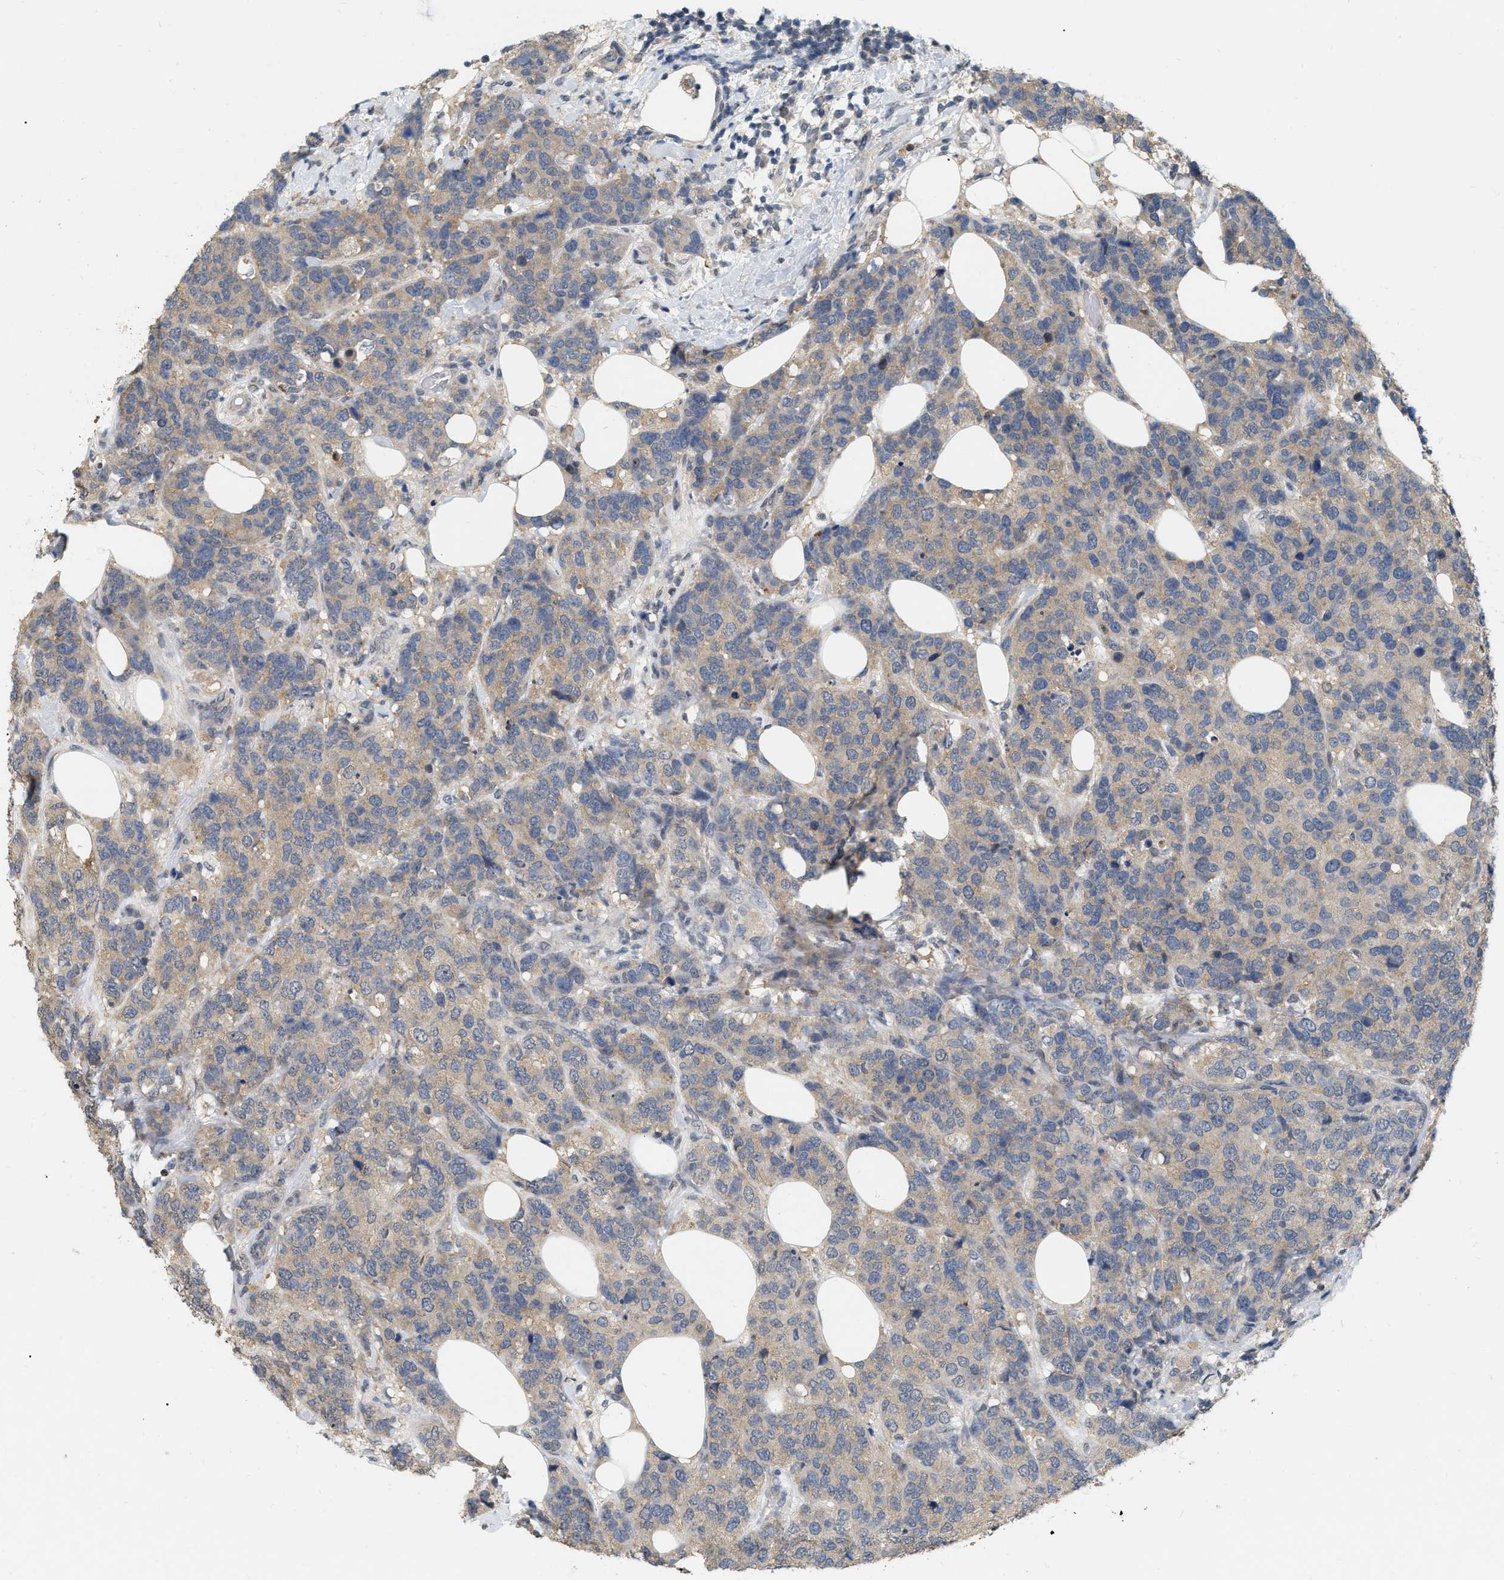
{"staining": {"intensity": "weak", "quantity": ">75%", "location": "cytoplasmic/membranous"}, "tissue": "breast cancer", "cell_type": "Tumor cells", "image_type": "cancer", "snomed": [{"axis": "morphology", "description": "Lobular carcinoma"}, {"axis": "topography", "description": "Breast"}], "caption": "Lobular carcinoma (breast) stained with DAB (3,3'-diaminobenzidine) IHC shows low levels of weak cytoplasmic/membranous staining in about >75% of tumor cells.", "gene": "RUVBL1", "patient": {"sex": "female", "age": 59}}